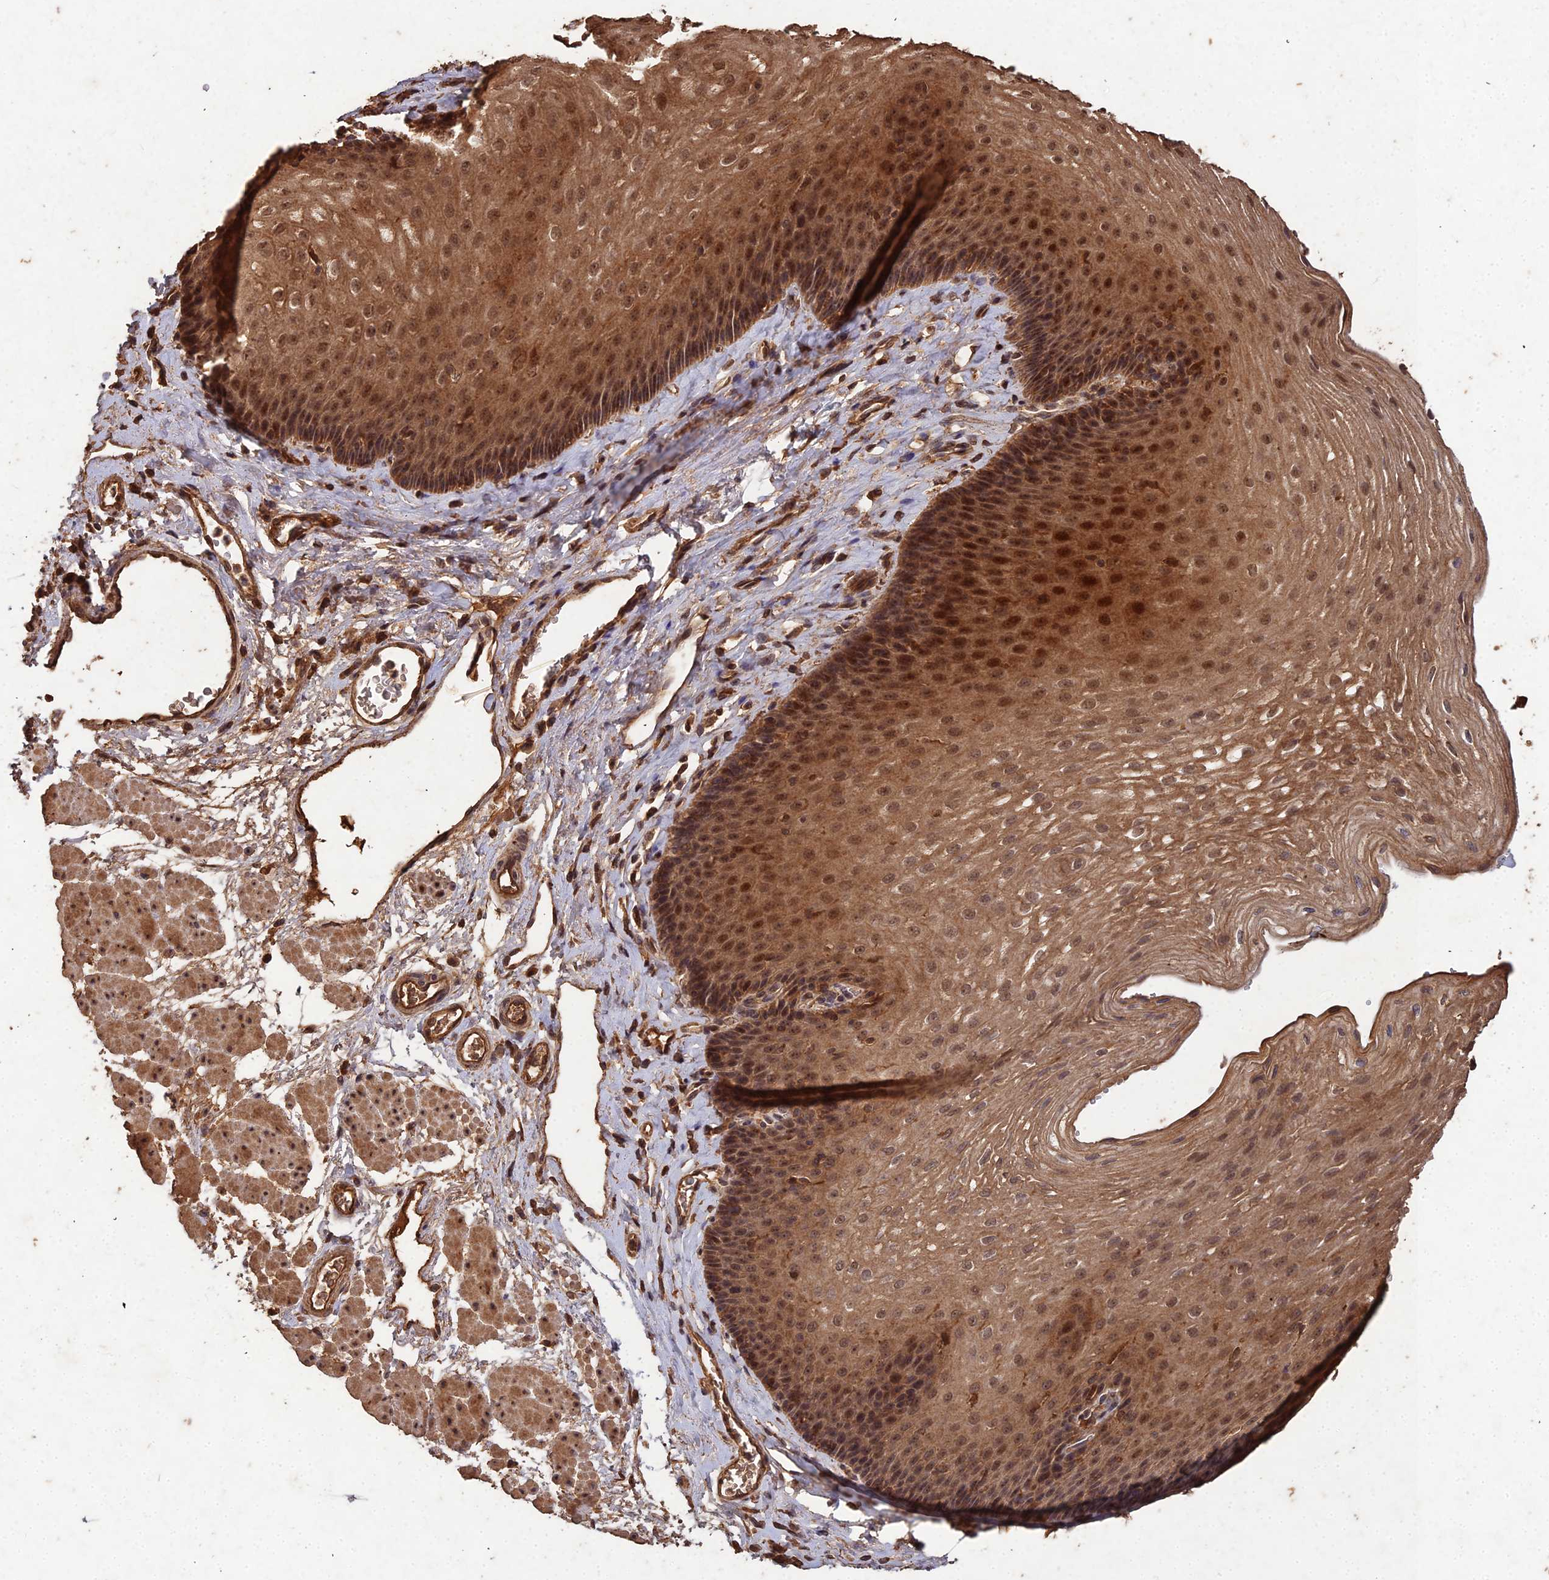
{"staining": {"intensity": "strong", "quantity": ">75%", "location": "cytoplasmic/membranous,nuclear"}, "tissue": "esophagus", "cell_type": "Squamous epithelial cells", "image_type": "normal", "snomed": [{"axis": "morphology", "description": "Normal tissue, NOS"}, {"axis": "topography", "description": "Esophagus"}], "caption": "DAB (3,3'-diaminobenzidine) immunohistochemical staining of normal esophagus displays strong cytoplasmic/membranous,nuclear protein positivity in about >75% of squamous epithelial cells.", "gene": "SYMPK", "patient": {"sex": "female", "age": 66}}